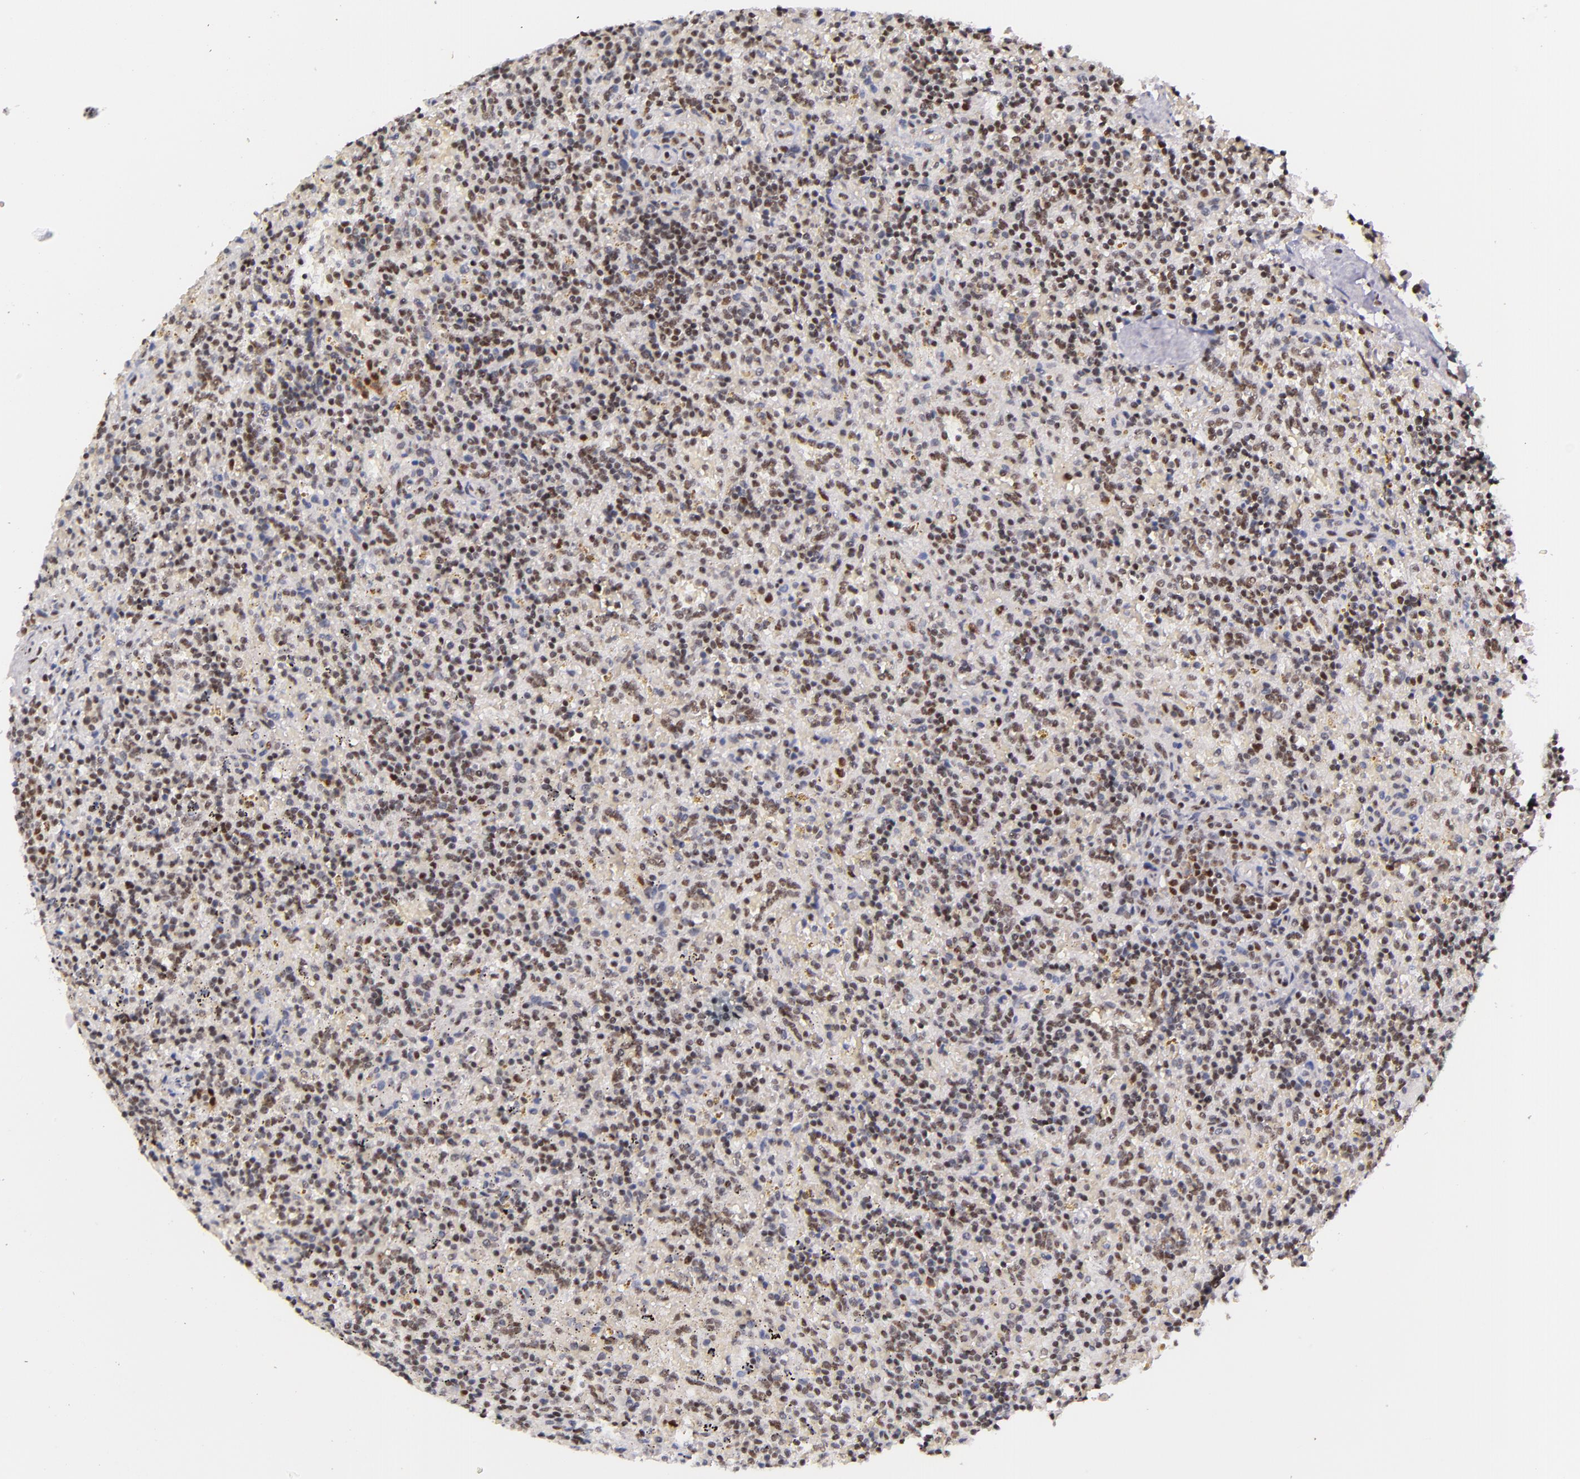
{"staining": {"intensity": "moderate", "quantity": "25%-75%", "location": "nuclear"}, "tissue": "lymphoma", "cell_type": "Tumor cells", "image_type": "cancer", "snomed": [{"axis": "morphology", "description": "Malignant lymphoma, non-Hodgkin's type, Low grade"}, {"axis": "topography", "description": "Spleen"}], "caption": "This micrograph demonstrates immunohistochemistry staining of human malignant lymphoma, non-Hodgkin's type (low-grade), with medium moderate nuclear positivity in approximately 25%-75% of tumor cells.", "gene": "GPKOW", "patient": {"sex": "male", "age": 67}}